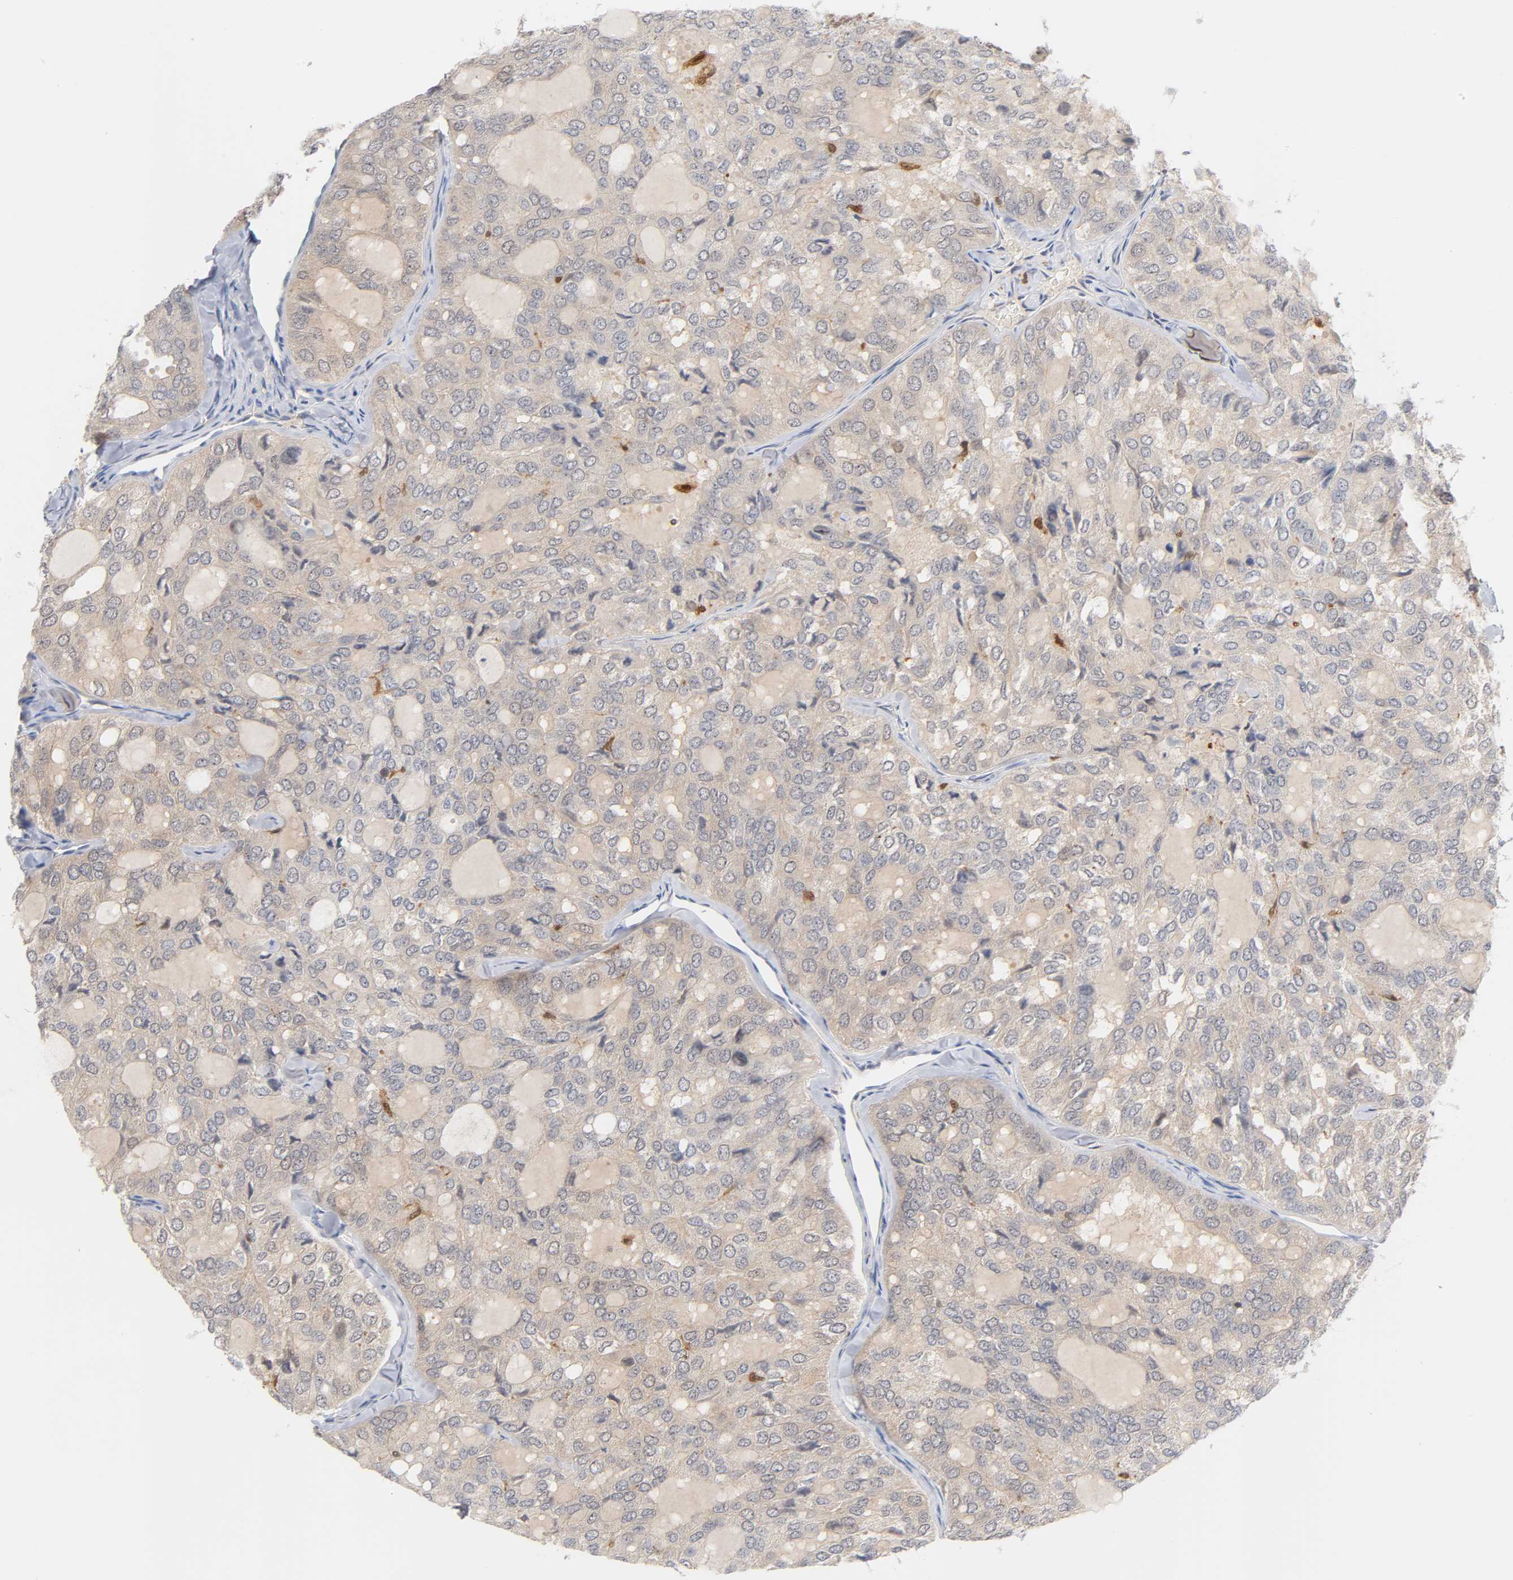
{"staining": {"intensity": "weak", "quantity": ">75%", "location": "cytoplasmic/membranous"}, "tissue": "thyroid cancer", "cell_type": "Tumor cells", "image_type": "cancer", "snomed": [{"axis": "morphology", "description": "Follicular adenoma carcinoma, NOS"}, {"axis": "topography", "description": "Thyroid gland"}], "caption": "An image of thyroid follicular adenoma carcinoma stained for a protein exhibits weak cytoplasmic/membranous brown staining in tumor cells.", "gene": "IL18", "patient": {"sex": "male", "age": 75}}